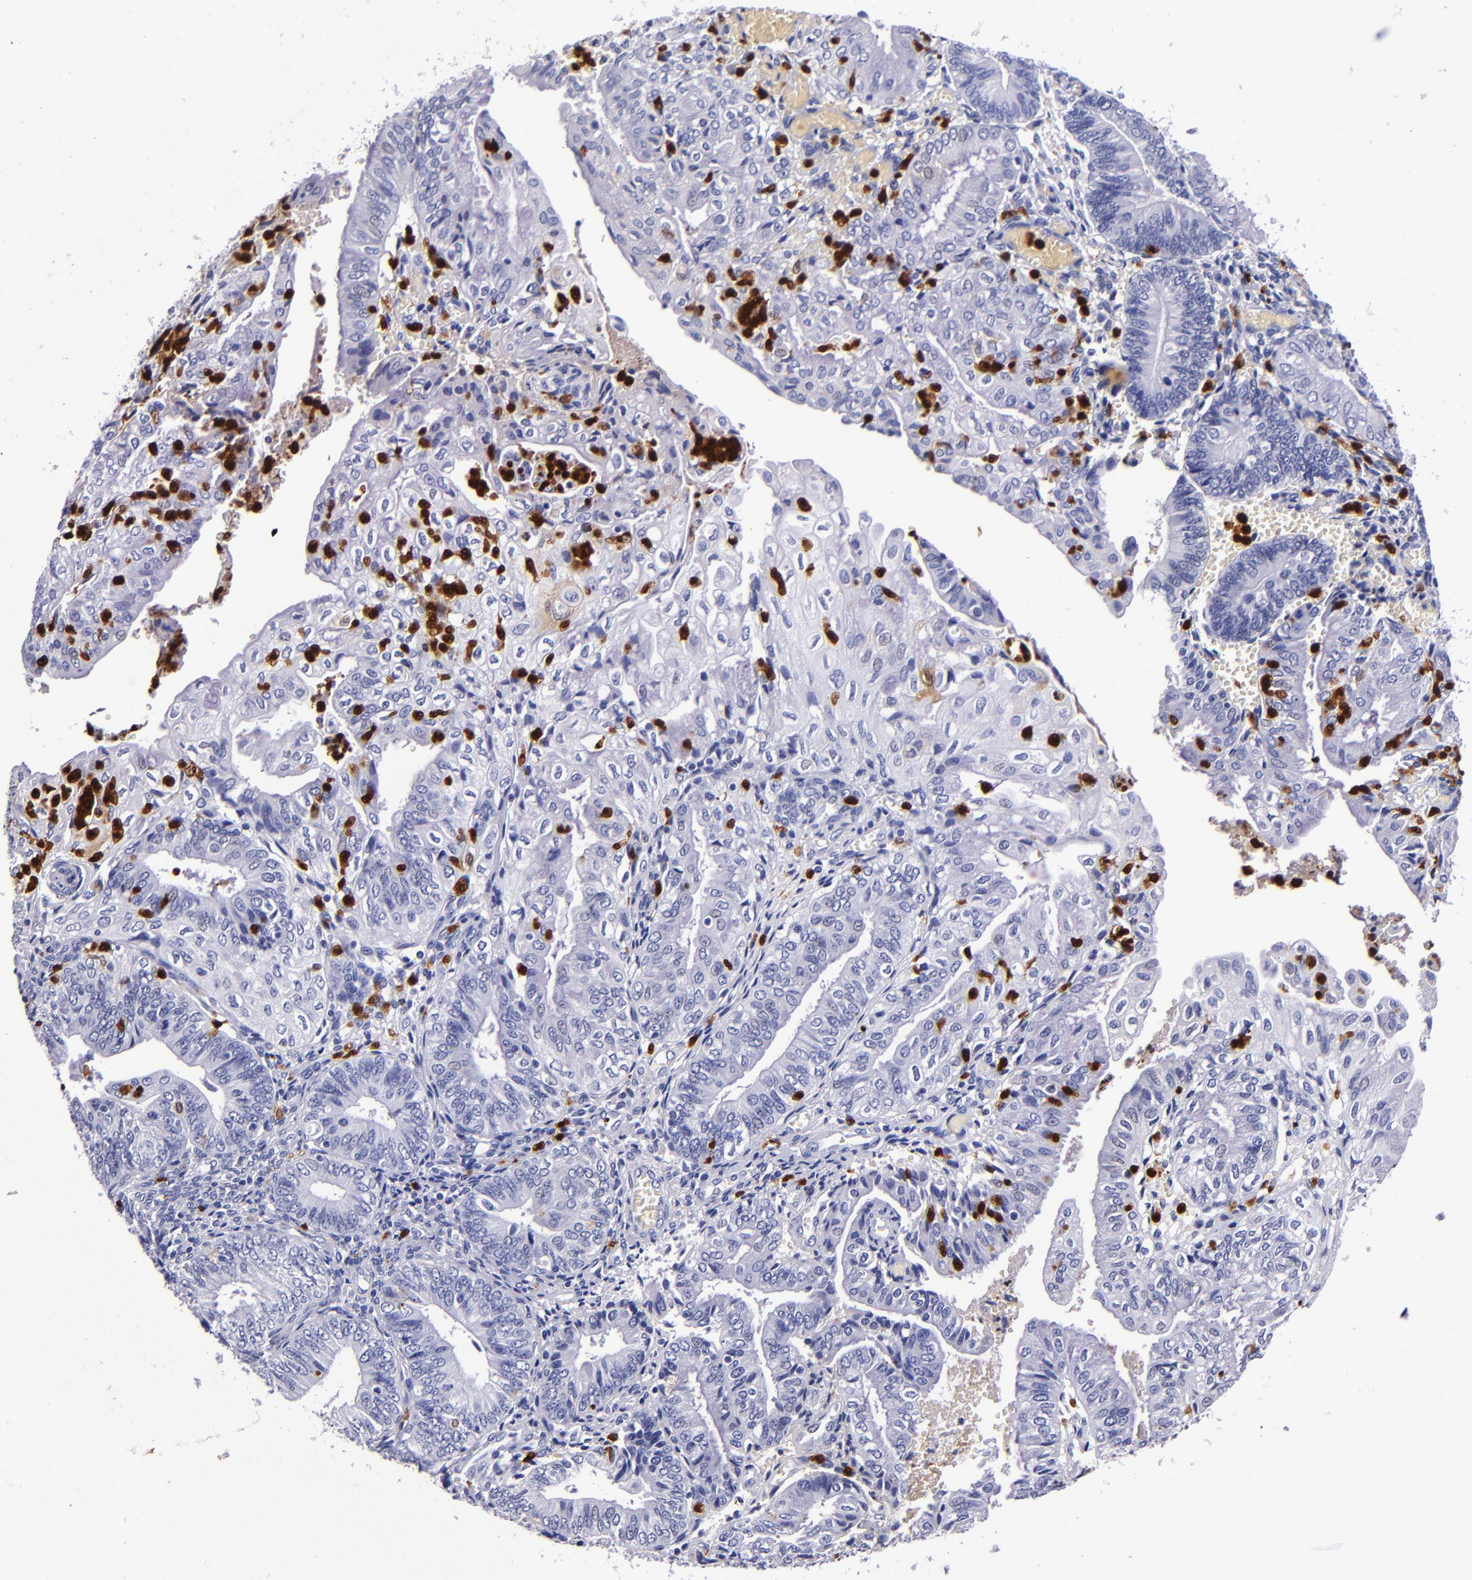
{"staining": {"intensity": "negative", "quantity": "none", "location": "none"}, "tissue": "endometrial cancer", "cell_type": "Tumor cells", "image_type": "cancer", "snomed": [{"axis": "morphology", "description": "Adenocarcinoma, NOS"}, {"axis": "topography", "description": "Endometrium"}], "caption": "Adenocarcinoma (endometrial) was stained to show a protein in brown. There is no significant staining in tumor cells.", "gene": "S100A8", "patient": {"sex": "female", "age": 55}}